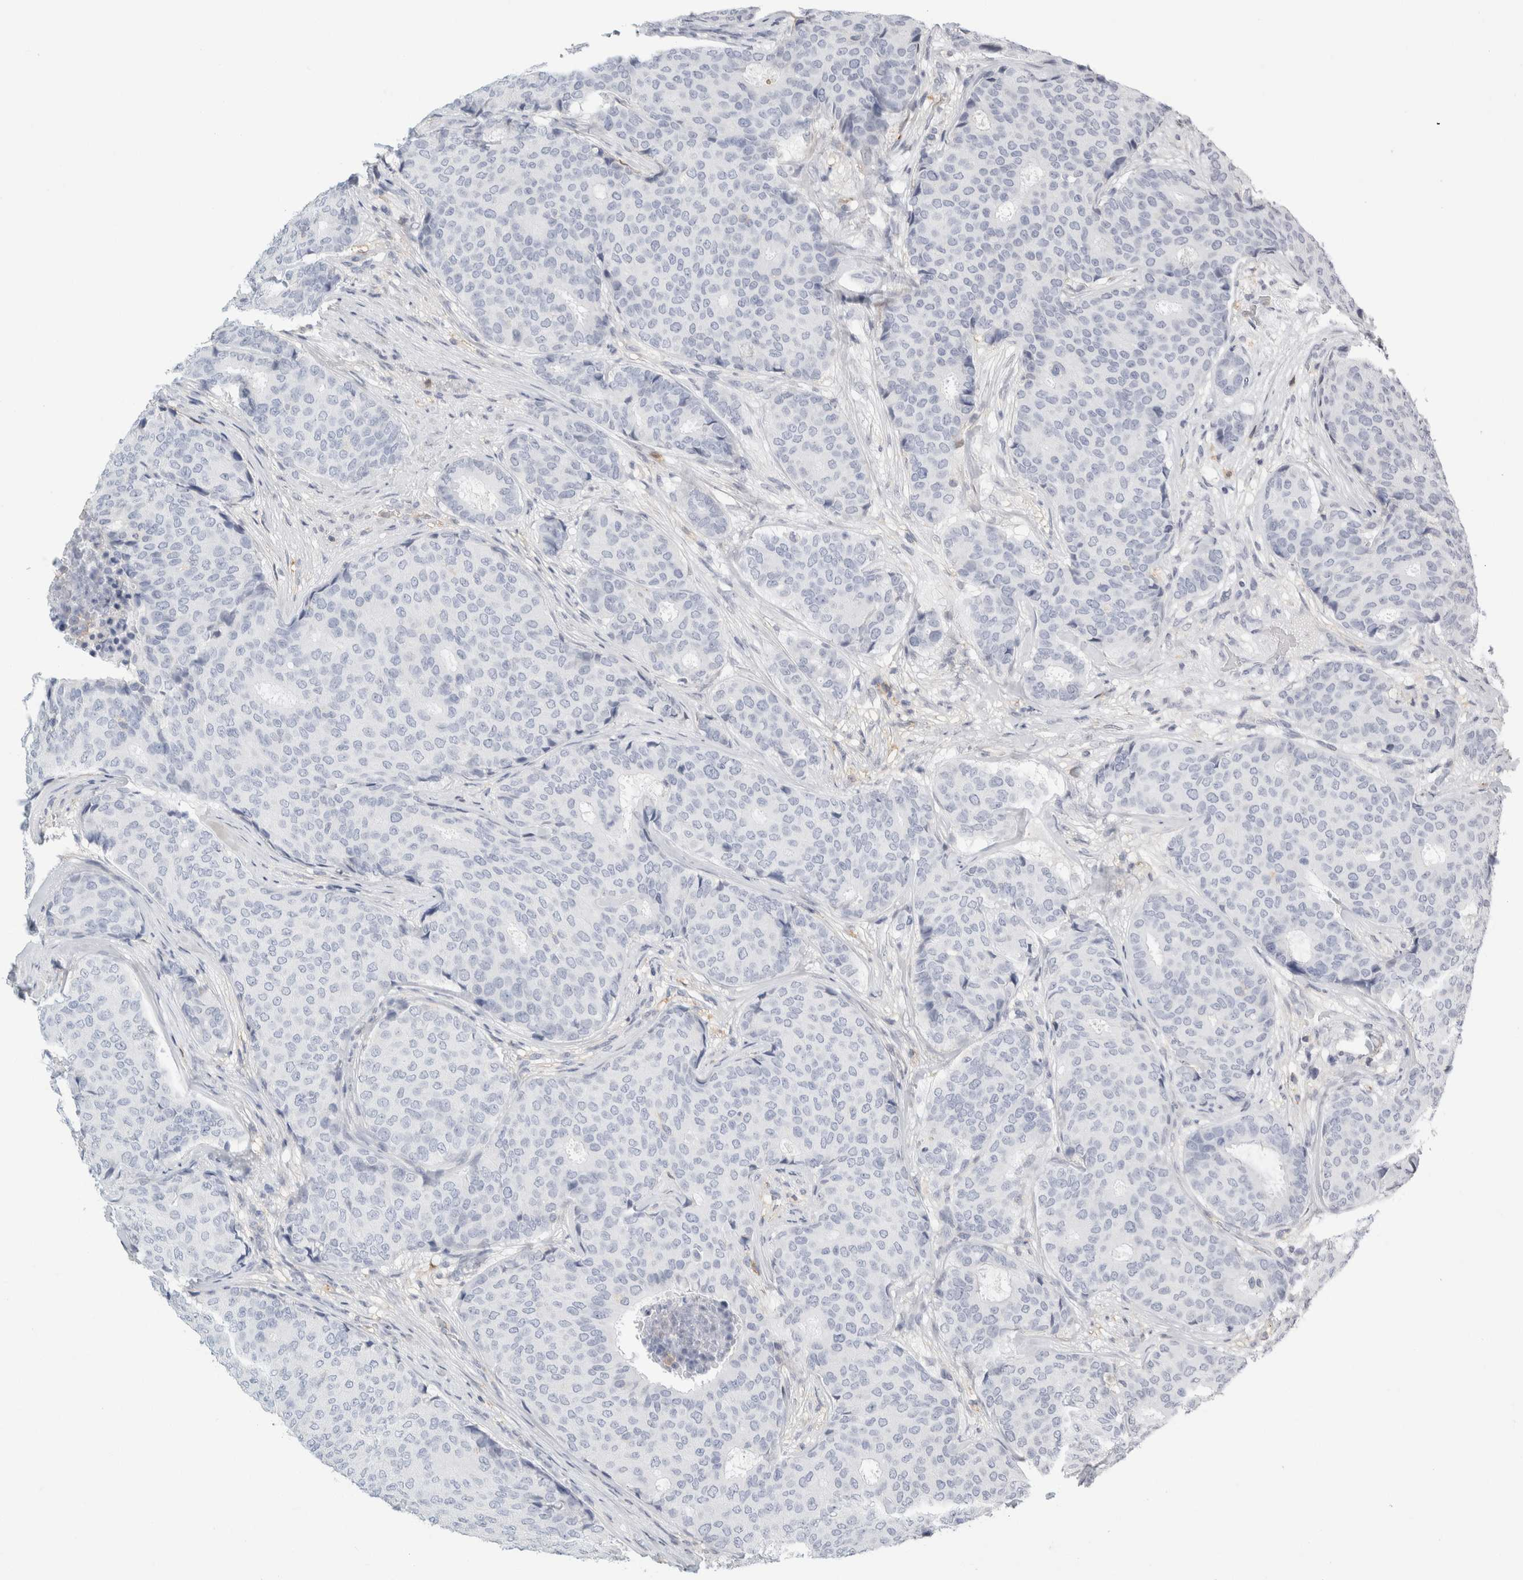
{"staining": {"intensity": "negative", "quantity": "none", "location": "none"}, "tissue": "breast cancer", "cell_type": "Tumor cells", "image_type": "cancer", "snomed": [{"axis": "morphology", "description": "Duct carcinoma"}, {"axis": "topography", "description": "Breast"}], "caption": "Photomicrograph shows no protein positivity in tumor cells of breast infiltrating ductal carcinoma tissue.", "gene": "P2RY2", "patient": {"sex": "female", "age": 75}}